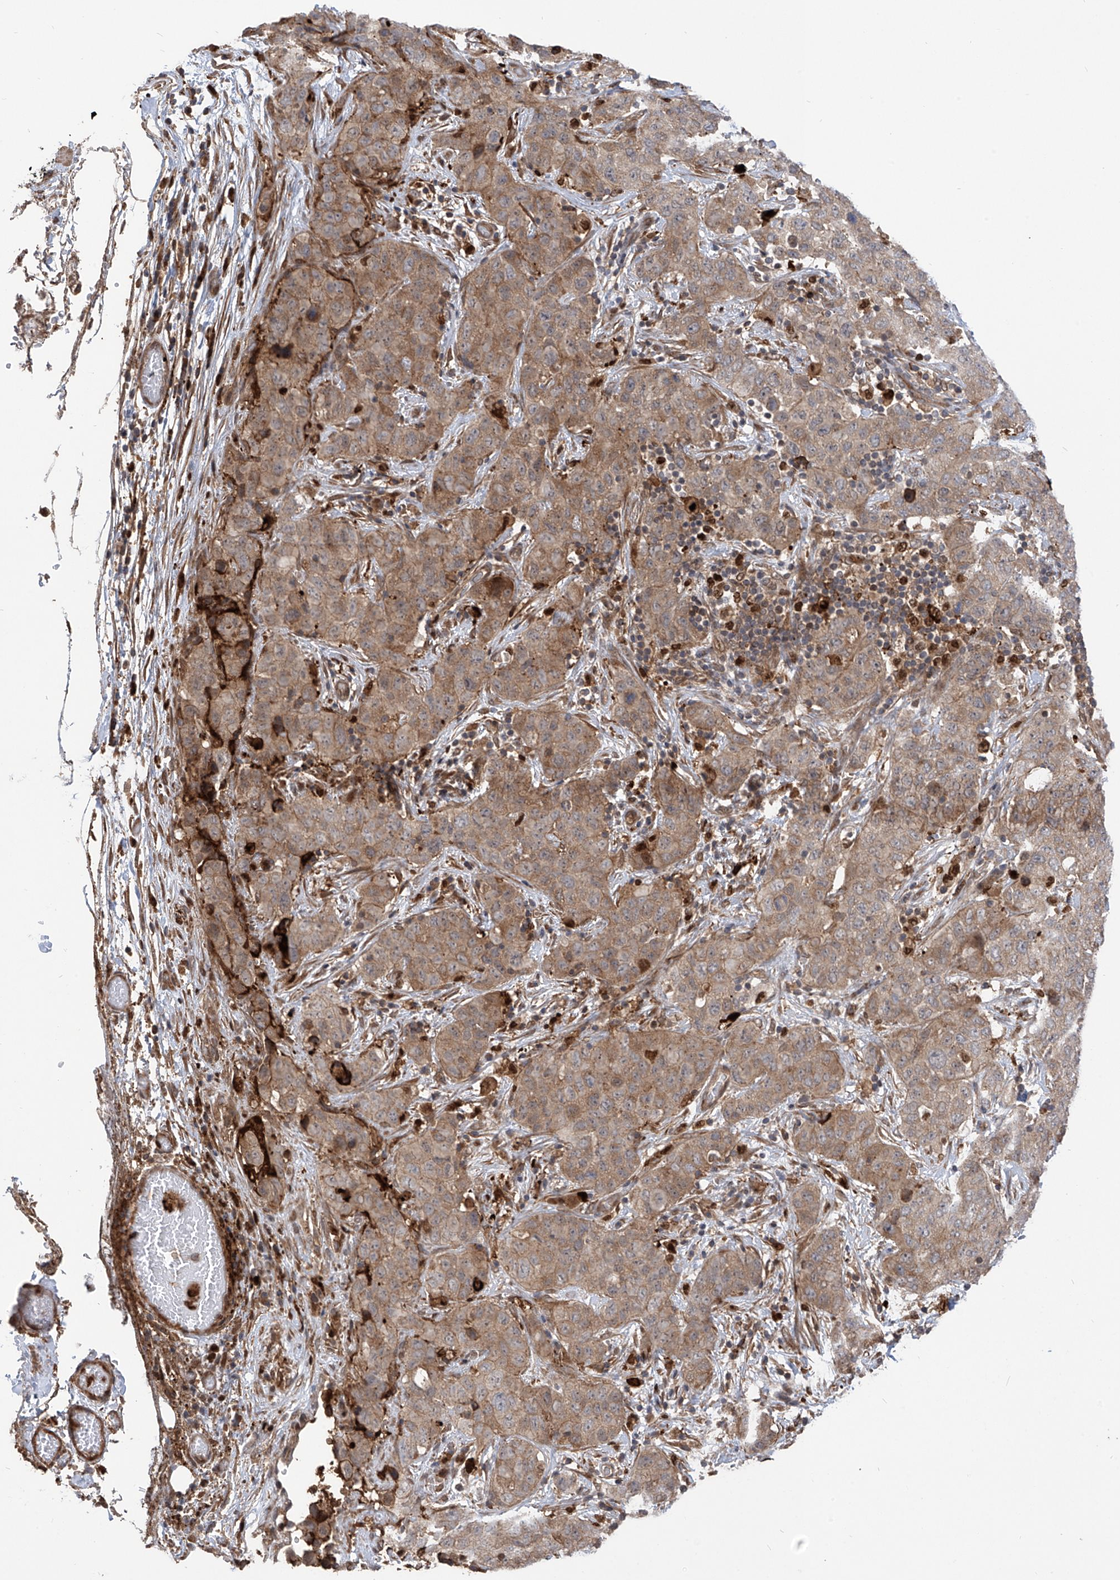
{"staining": {"intensity": "moderate", "quantity": ">75%", "location": "cytoplasmic/membranous"}, "tissue": "stomach cancer", "cell_type": "Tumor cells", "image_type": "cancer", "snomed": [{"axis": "morphology", "description": "Normal tissue, NOS"}, {"axis": "morphology", "description": "Adenocarcinoma, NOS"}, {"axis": "topography", "description": "Lymph node"}, {"axis": "topography", "description": "Stomach"}], "caption": "Immunohistochemical staining of stomach cancer reveals moderate cytoplasmic/membranous protein staining in about >75% of tumor cells.", "gene": "ATAD2B", "patient": {"sex": "male", "age": 48}}